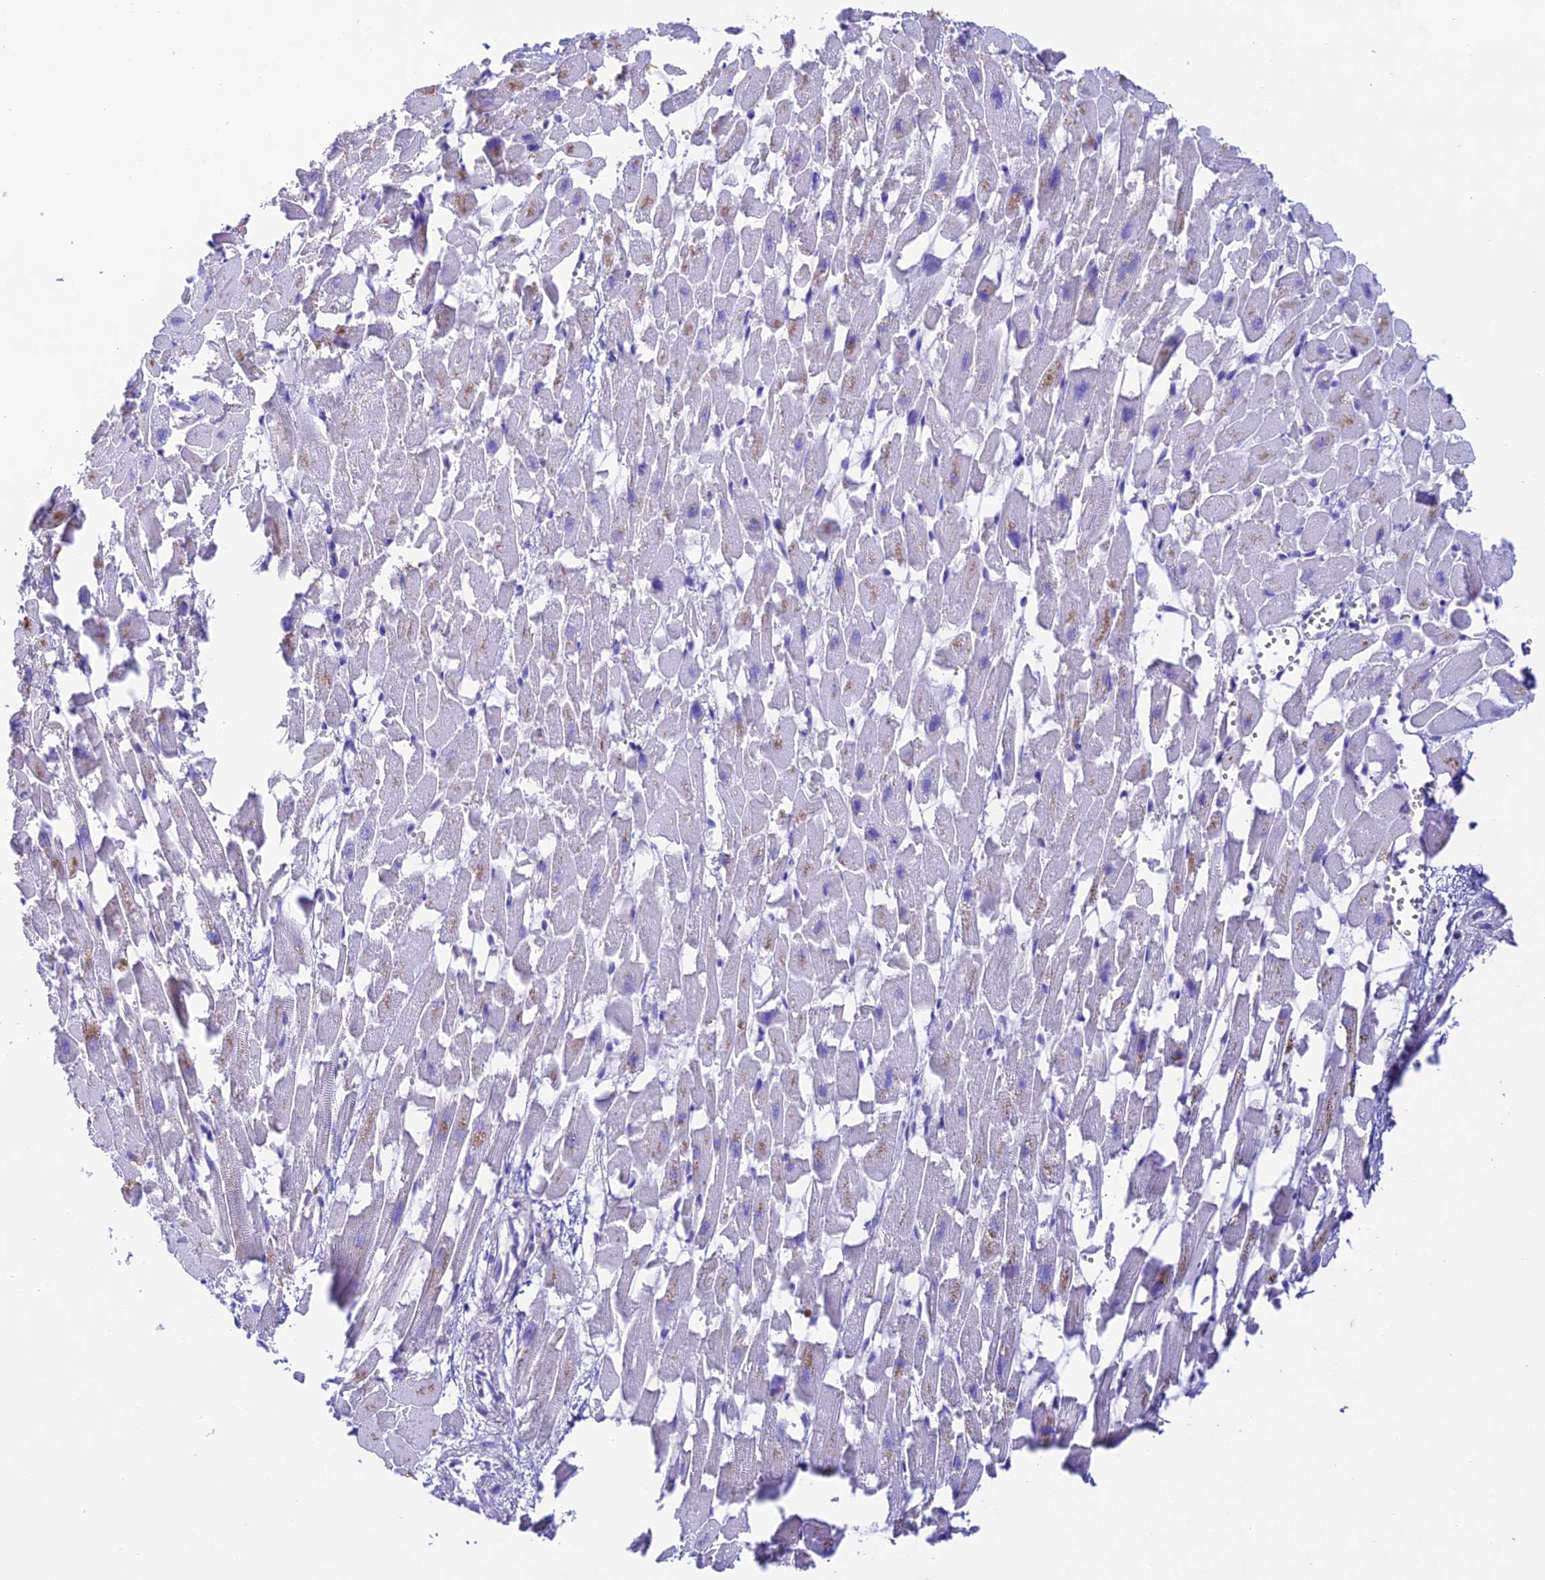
{"staining": {"intensity": "weak", "quantity": "<25%", "location": "cytoplasmic/membranous"}, "tissue": "heart muscle", "cell_type": "Cardiomyocytes", "image_type": "normal", "snomed": [{"axis": "morphology", "description": "Normal tissue, NOS"}, {"axis": "topography", "description": "Heart"}], "caption": "High power microscopy histopathology image of an immunohistochemistry (IHC) image of unremarkable heart muscle, revealing no significant expression in cardiomyocytes.", "gene": "NLRP6", "patient": {"sex": "female", "age": 64}}